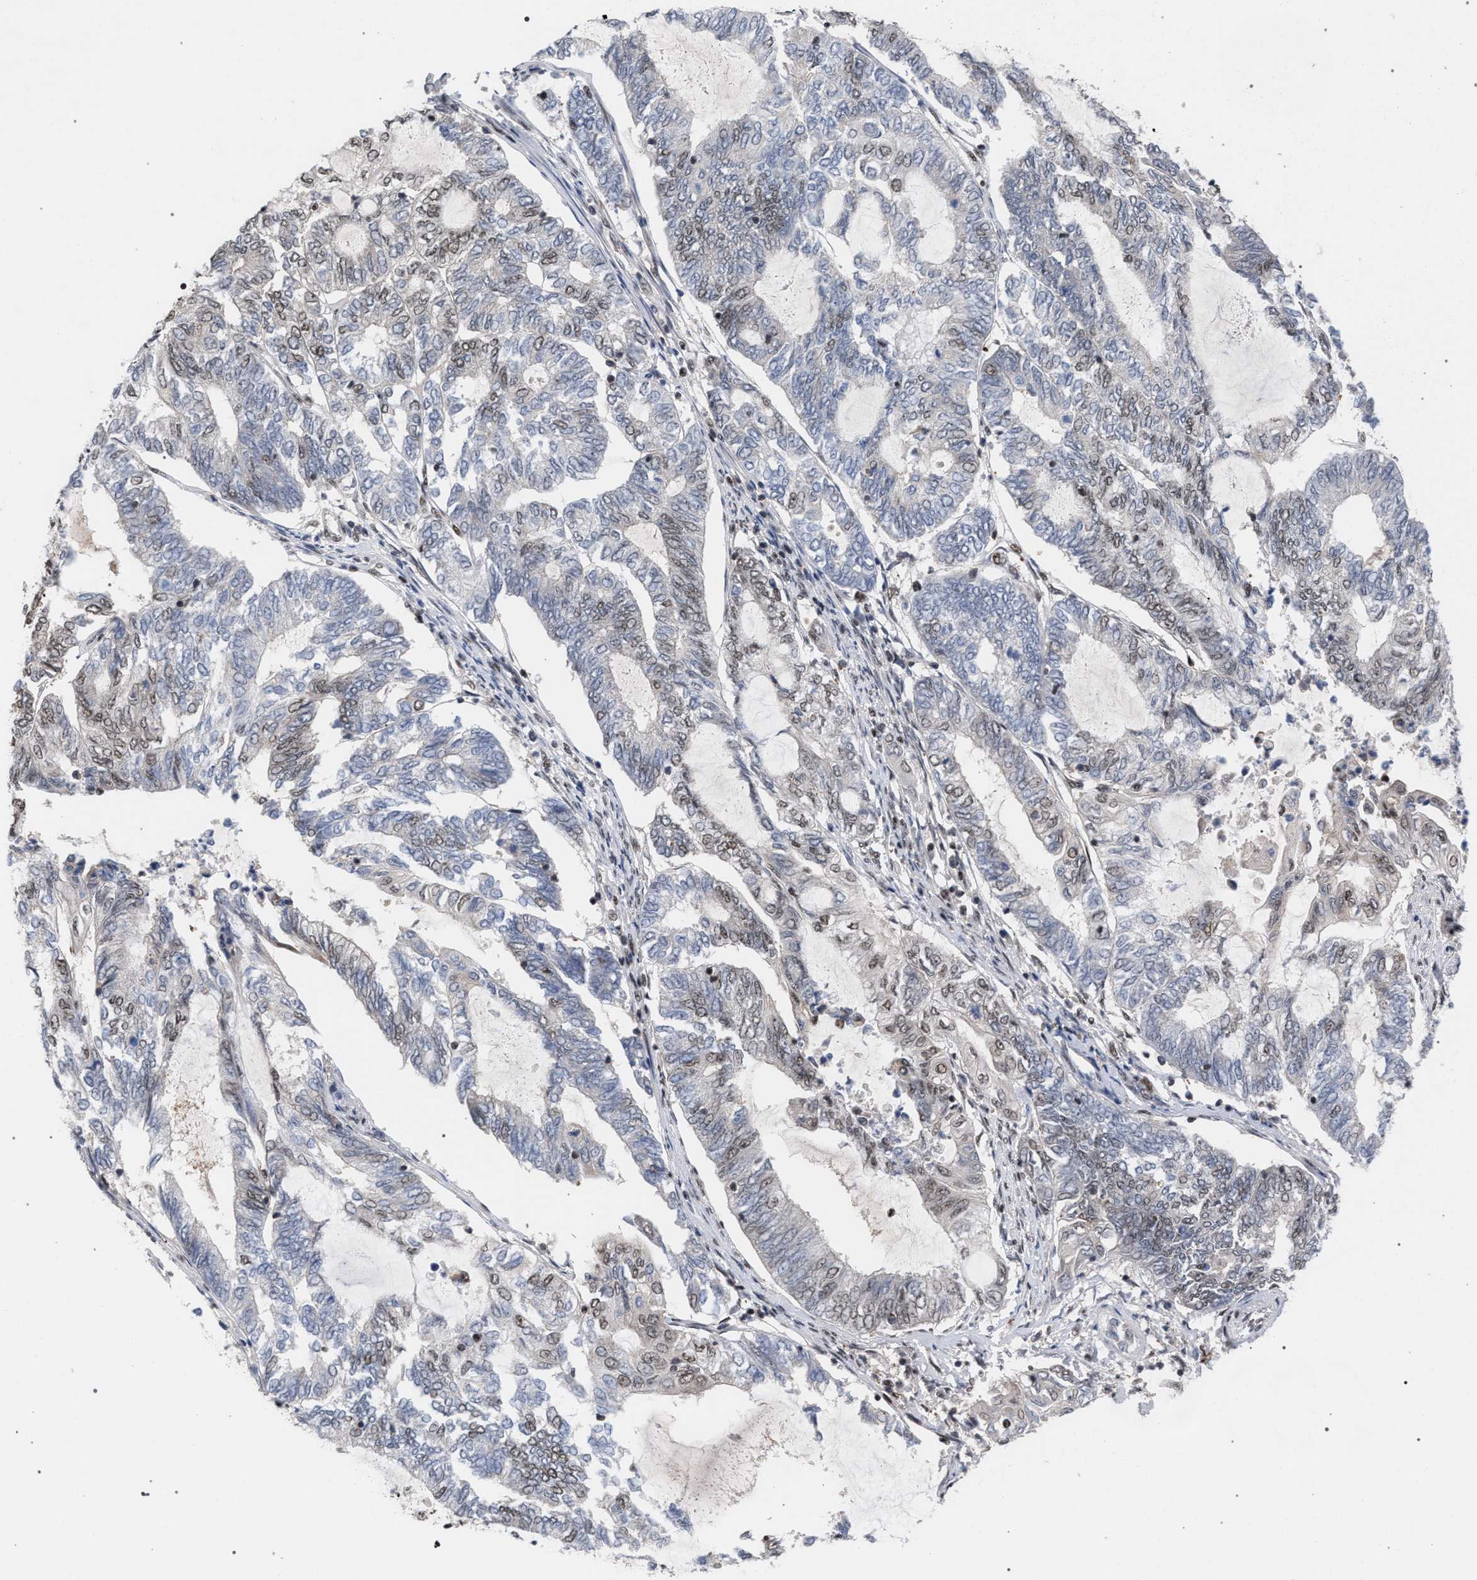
{"staining": {"intensity": "weak", "quantity": "<25%", "location": "nuclear"}, "tissue": "endometrial cancer", "cell_type": "Tumor cells", "image_type": "cancer", "snomed": [{"axis": "morphology", "description": "Adenocarcinoma, NOS"}, {"axis": "topography", "description": "Uterus"}, {"axis": "topography", "description": "Endometrium"}], "caption": "A high-resolution photomicrograph shows immunohistochemistry (IHC) staining of endometrial cancer (adenocarcinoma), which displays no significant expression in tumor cells.", "gene": "SCAF4", "patient": {"sex": "female", "age": 70}}